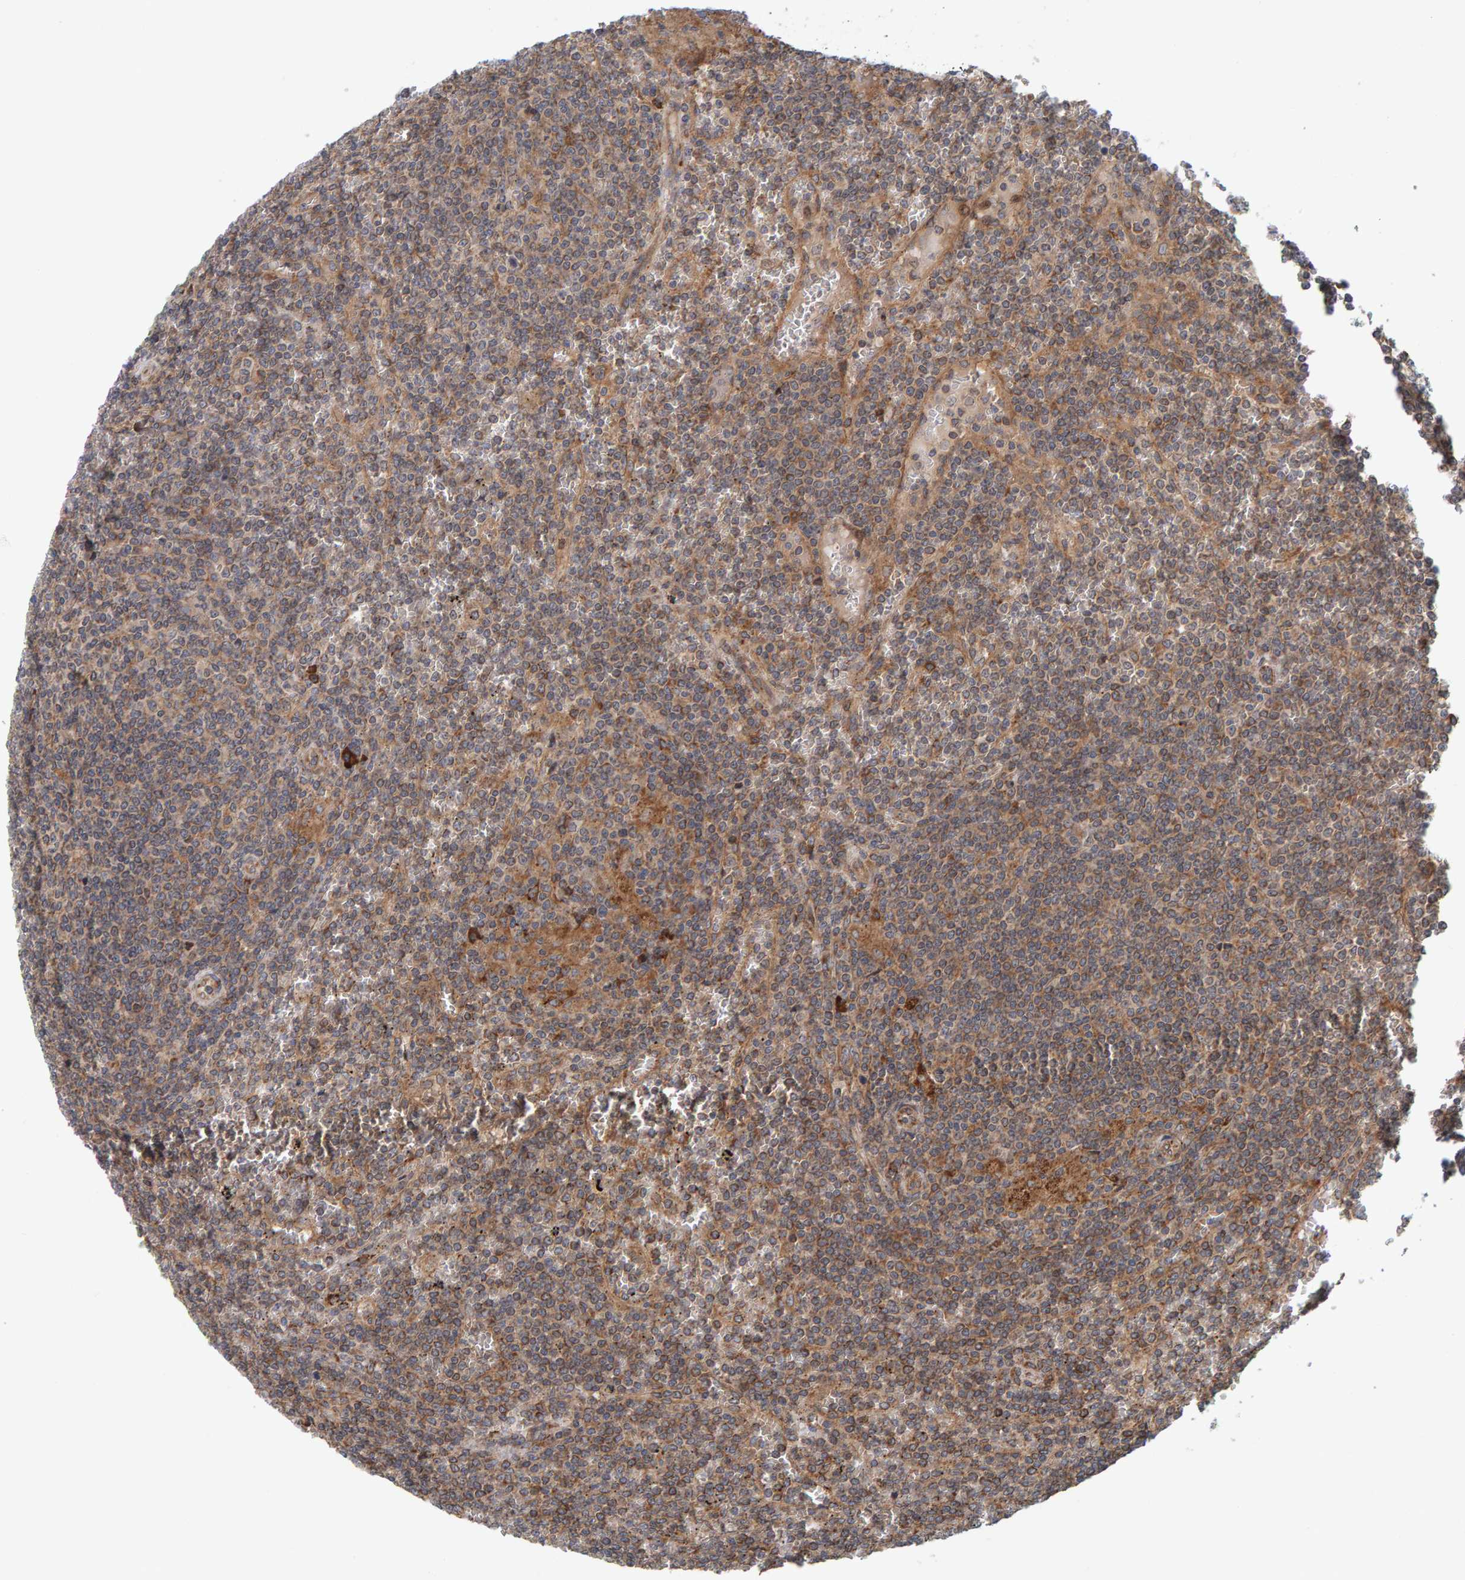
{"staining": {"intensity": "moderate", "quantity": ">75%", "location": "cytoplasmic/membranous"}, "tissue": "lymphoma", "cell_type": "Tumor cells", "image_type": "cancer", "snomed": [{"axis": "morphology", "description": "Malignant lymphoma, non-Hodgkin's type, Low grade"}, {"axis": "topography", "description": "Spleen"}], "caption": "Malignant lymphoma, non-Hodgkin's type (low-grade) tissue reveals moderate cytoplasmic/membranous expression in approximately >75% of tumor cells", "gene": "BAIAP2", "patient": {"sex": "female", "age": 19}}